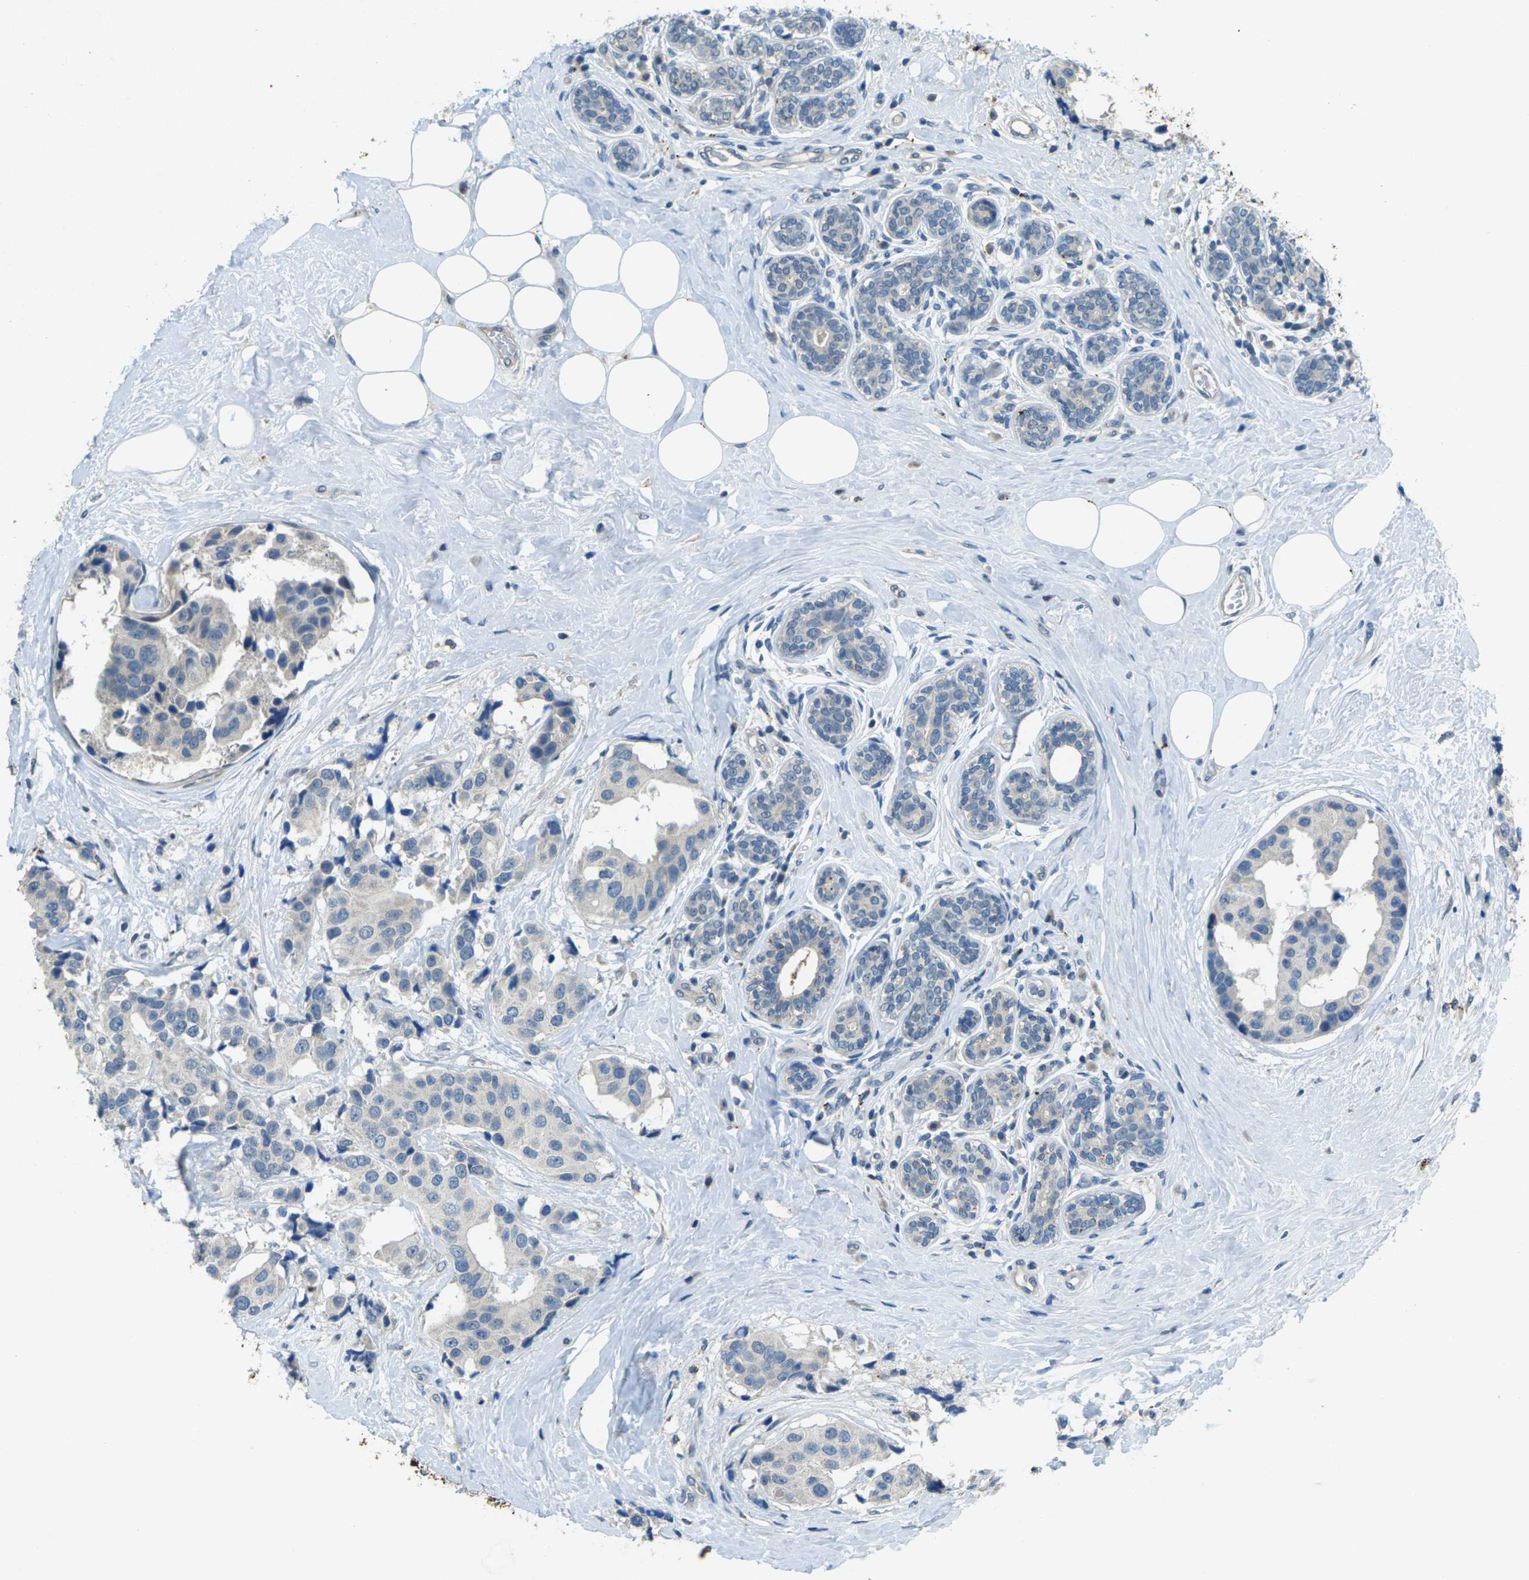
{"staining": {"intensity": "negative", "quantity": "none", "location": "none"}, "tissue": "breast cancer", "cell_type": "Tumor cells", "image_type": "cancer", "snomed": [{"axis": "morphology", "description": "Normal tissue, NOS"}, {"axis": "morphology", "description": "Duct carcinoma"}, {"axis": "topography", "description": "Breast"}], "caption": "DAB immunohistochemical staining of breast cancer displays no significant positivity in tumor cells.", "gene": "SIGLEC14", "patient": {"sex": "female", "age": 39}}